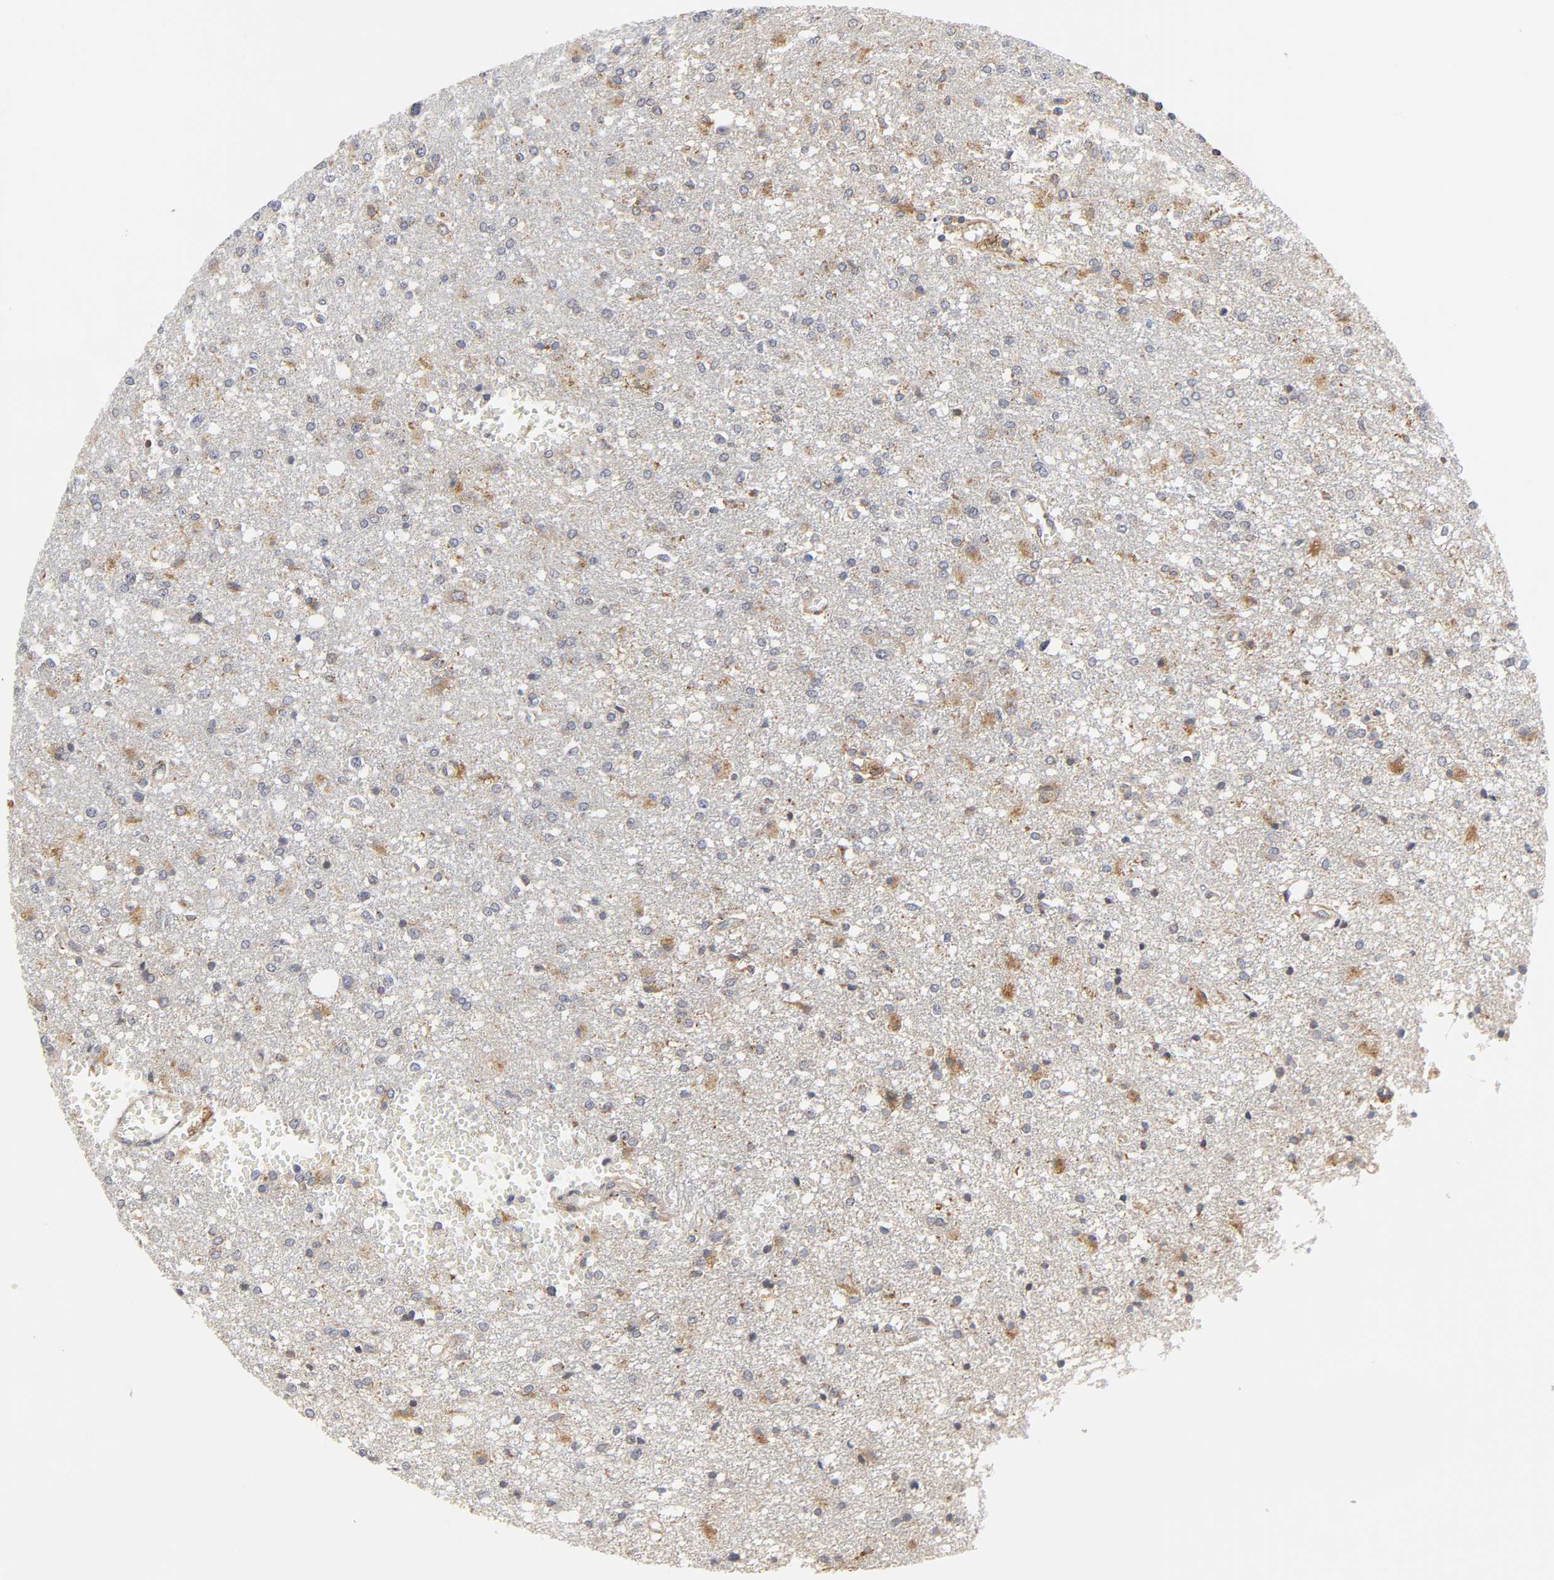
{"staining": {"intensity": "moderate", "quantity": ">75%", "location": "cytoplasmic/membranous"}, "tissue": "glioma", "cell_type": "Tumor cells", "image_type": "cancer", "snomed": [{"axis": "morphology", "description": "Glioma, malignant, High grade"}, {"axis": "topography", "description": "Cerebral cortex"}], "caption": "High-grade glioma (malignant) stained with immunohistochemistry demonstrates moderate cytoplasmic/membranous expression in approximately >75% of tumor cells.", "gene": "BAX", "patient": {"sex": "male", "age": 76}}